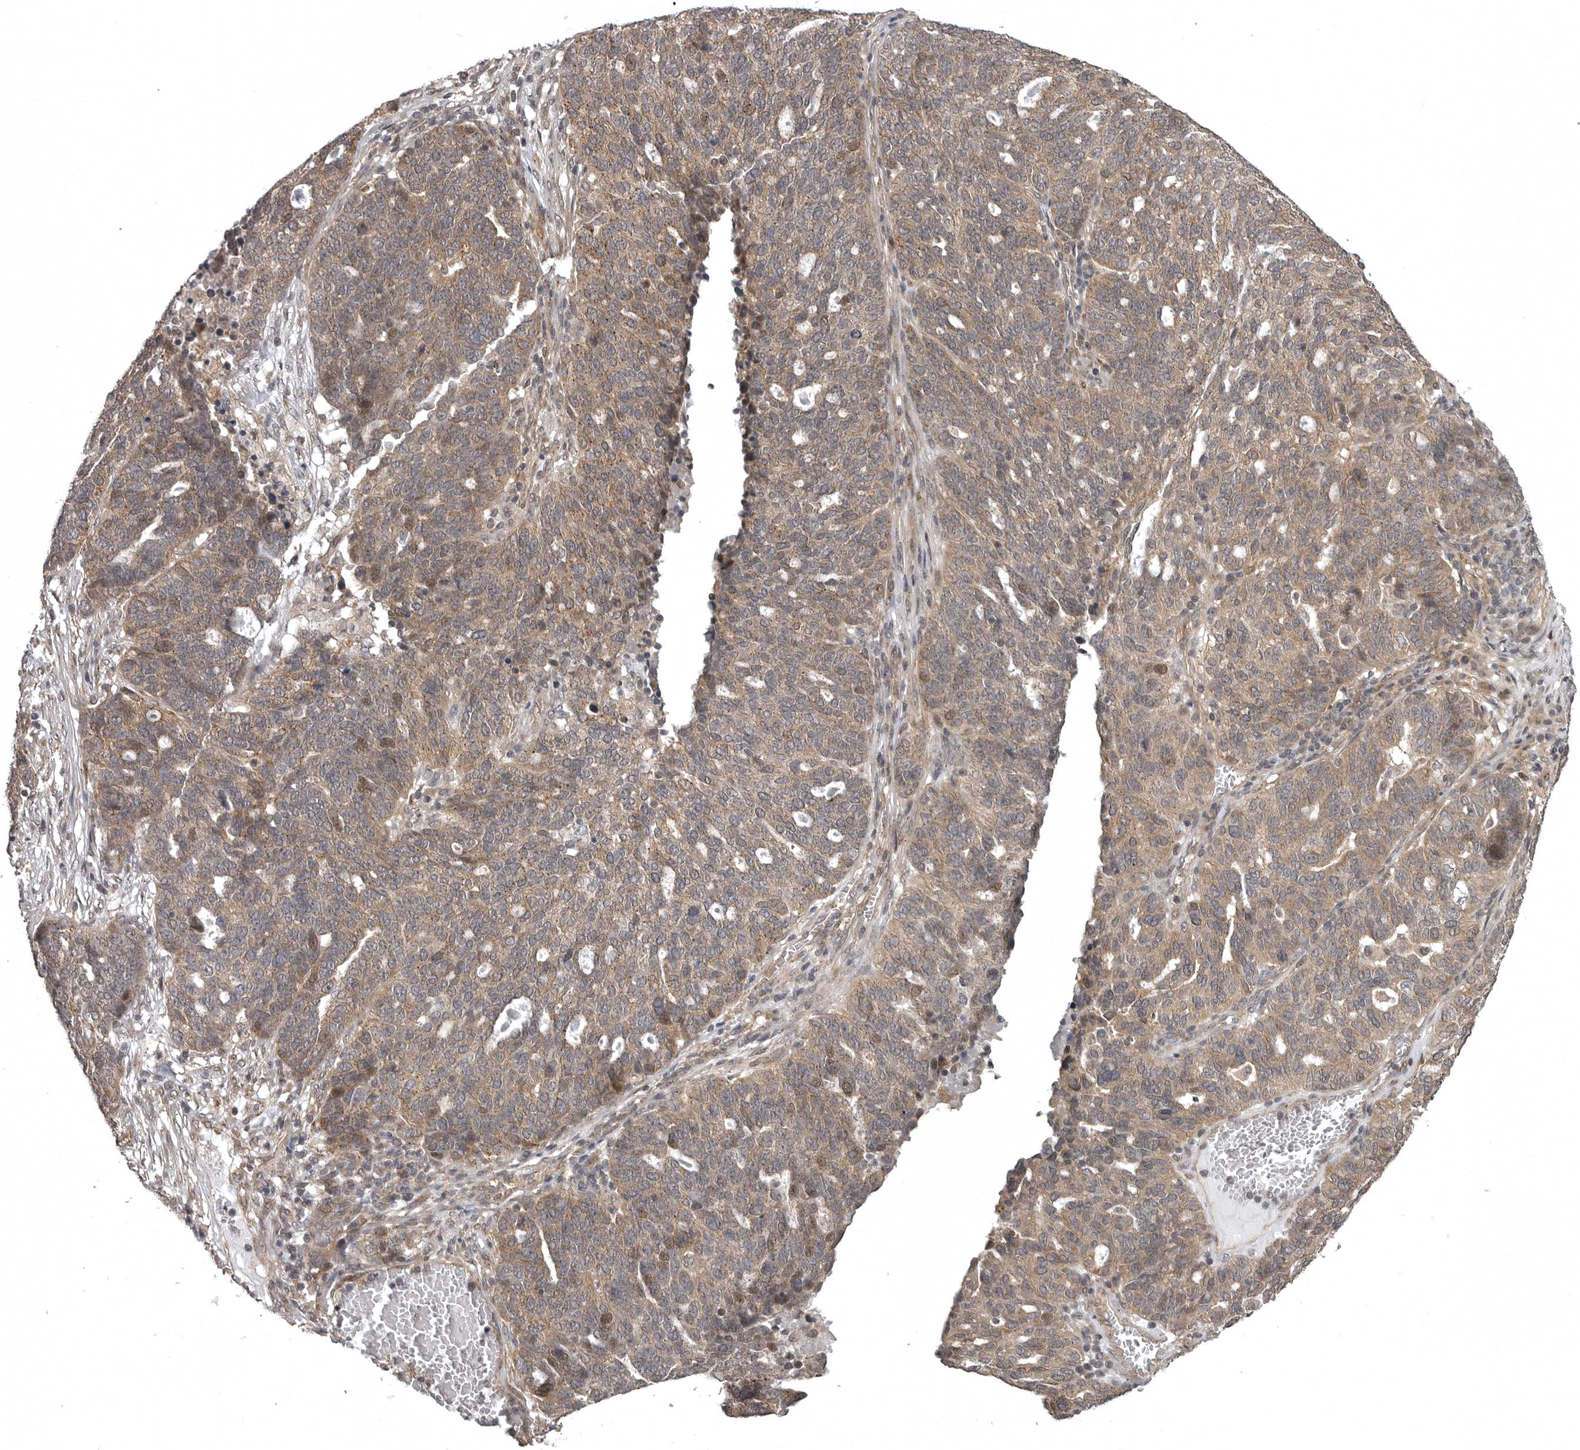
{"staining": {"intensity": "moderate", "quantity": ">75%", "location": "cytoplasmic/membranous,nuclear"}, "tissue": "ovarian cancer", "cell_type": "Tumor cells", "image_type": "cancer", "snomed": [{"axis": "morphology", "description": "Cystadenocarcinoma, serous, NOS"}, {"axis": "topography", "description": "Ovary"}], "caption": "High-magnification brightfield microscopy of ovarian serous cystadenocarcinoma stained with DAB (3,3'-diaminobenzidine) (brown) and counterstained with hematoxylin (blue). tumor cells exhibit moderate cytoplasmic/membranous and nuclear staining is identified in approximately>75% of cells.", "gene": "SNX16", "patient": {"sex": "female", "age": 59}}